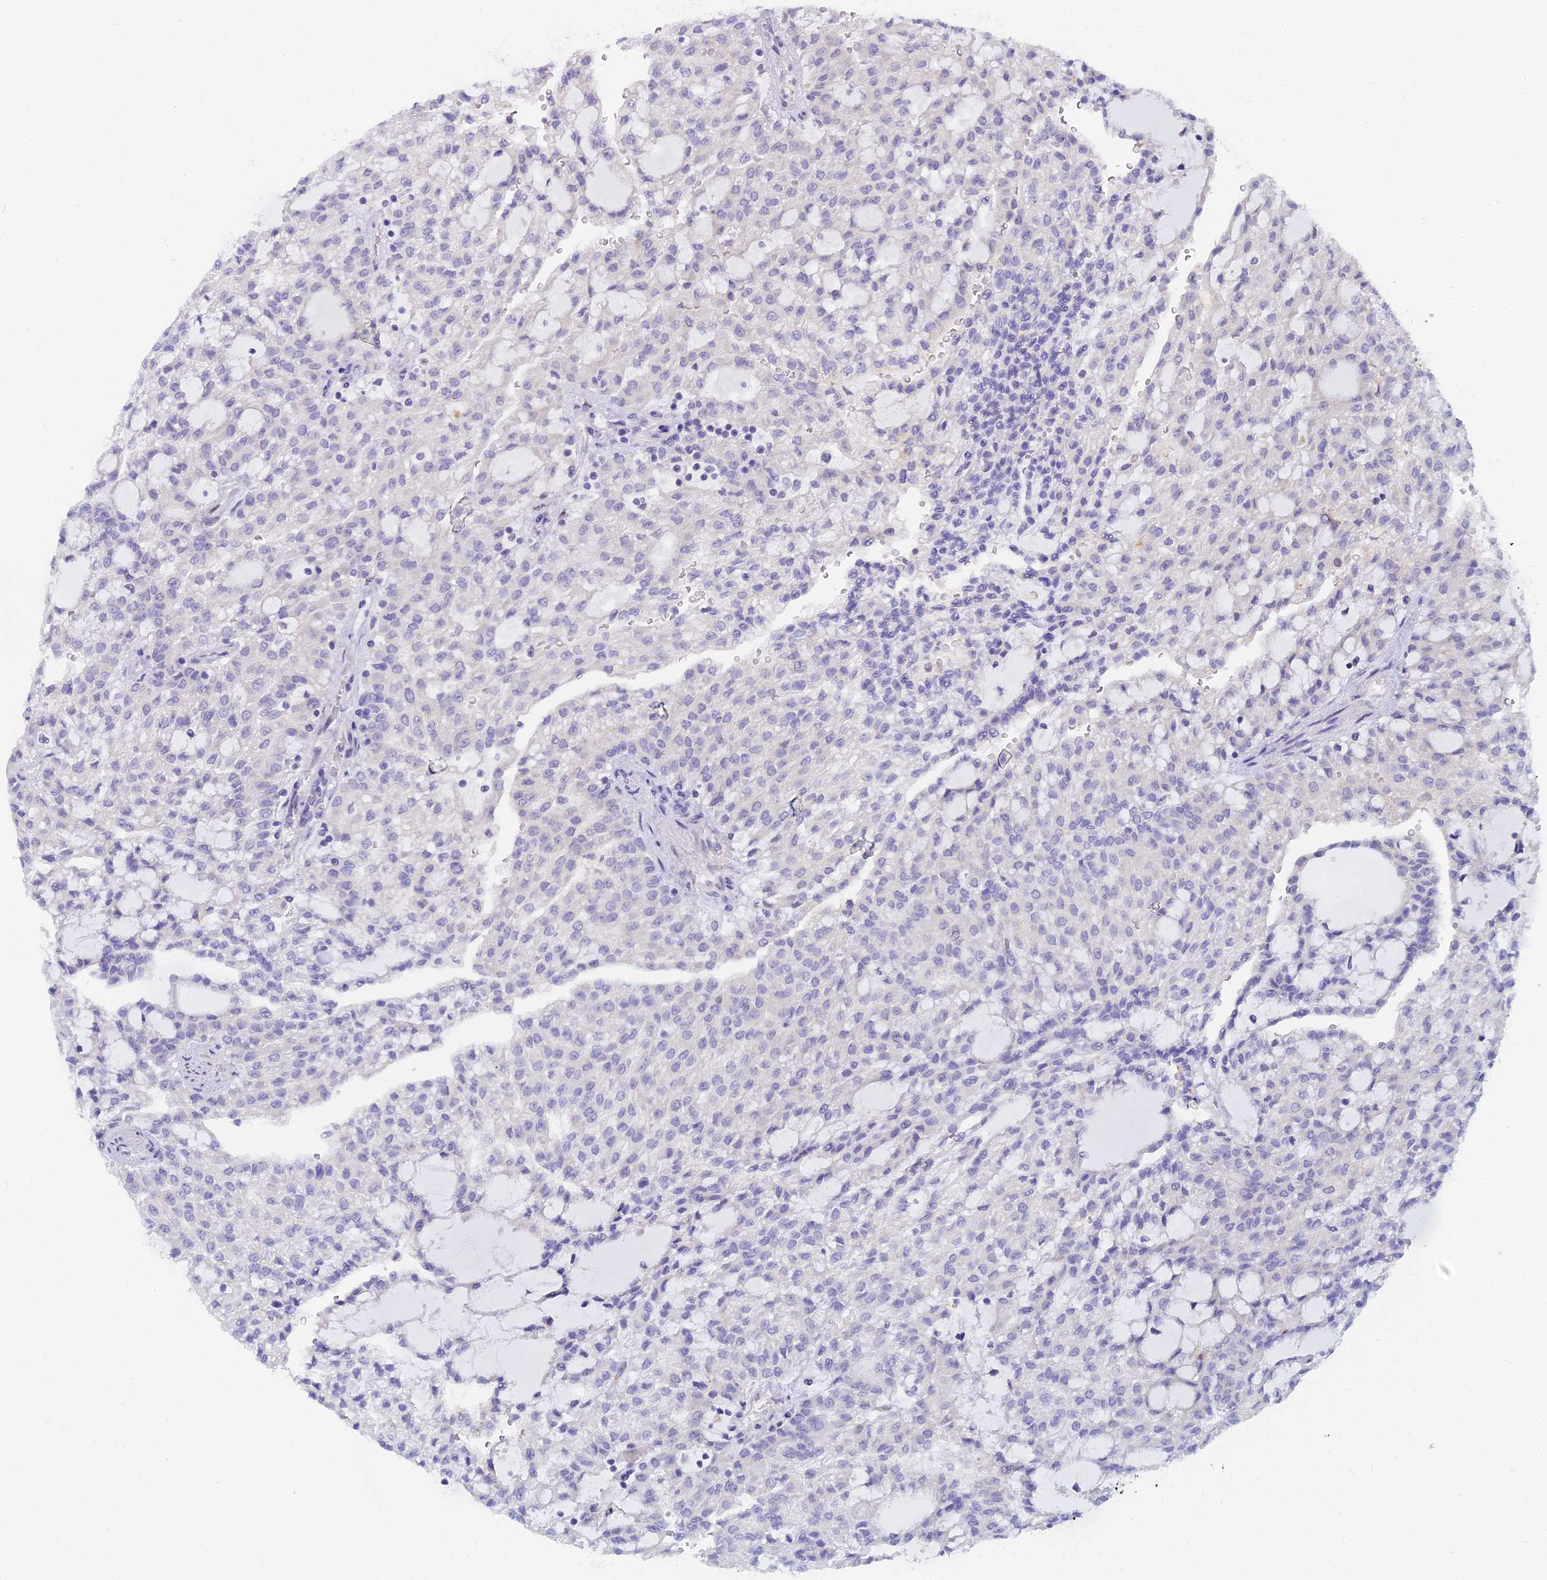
{"staining": {"intensity": "negative", "quantity": "none", "location": "none"}, "tissue": "renal cancer", "cell_type": "Tumor cells", "image_type": "cancer", "snomed": [{"axis": "morphology", "description": "Adenocarcinoma, NOS"}, {"axis": "topography", "description": "Kidney"}], "caption": "Renal cancer stained for a protein using immunohistochemistry (IHC) demonstrates no positivity tumor cells.", "gene": "WDPCP", "patient": {"sex": "male", "age": 63}}